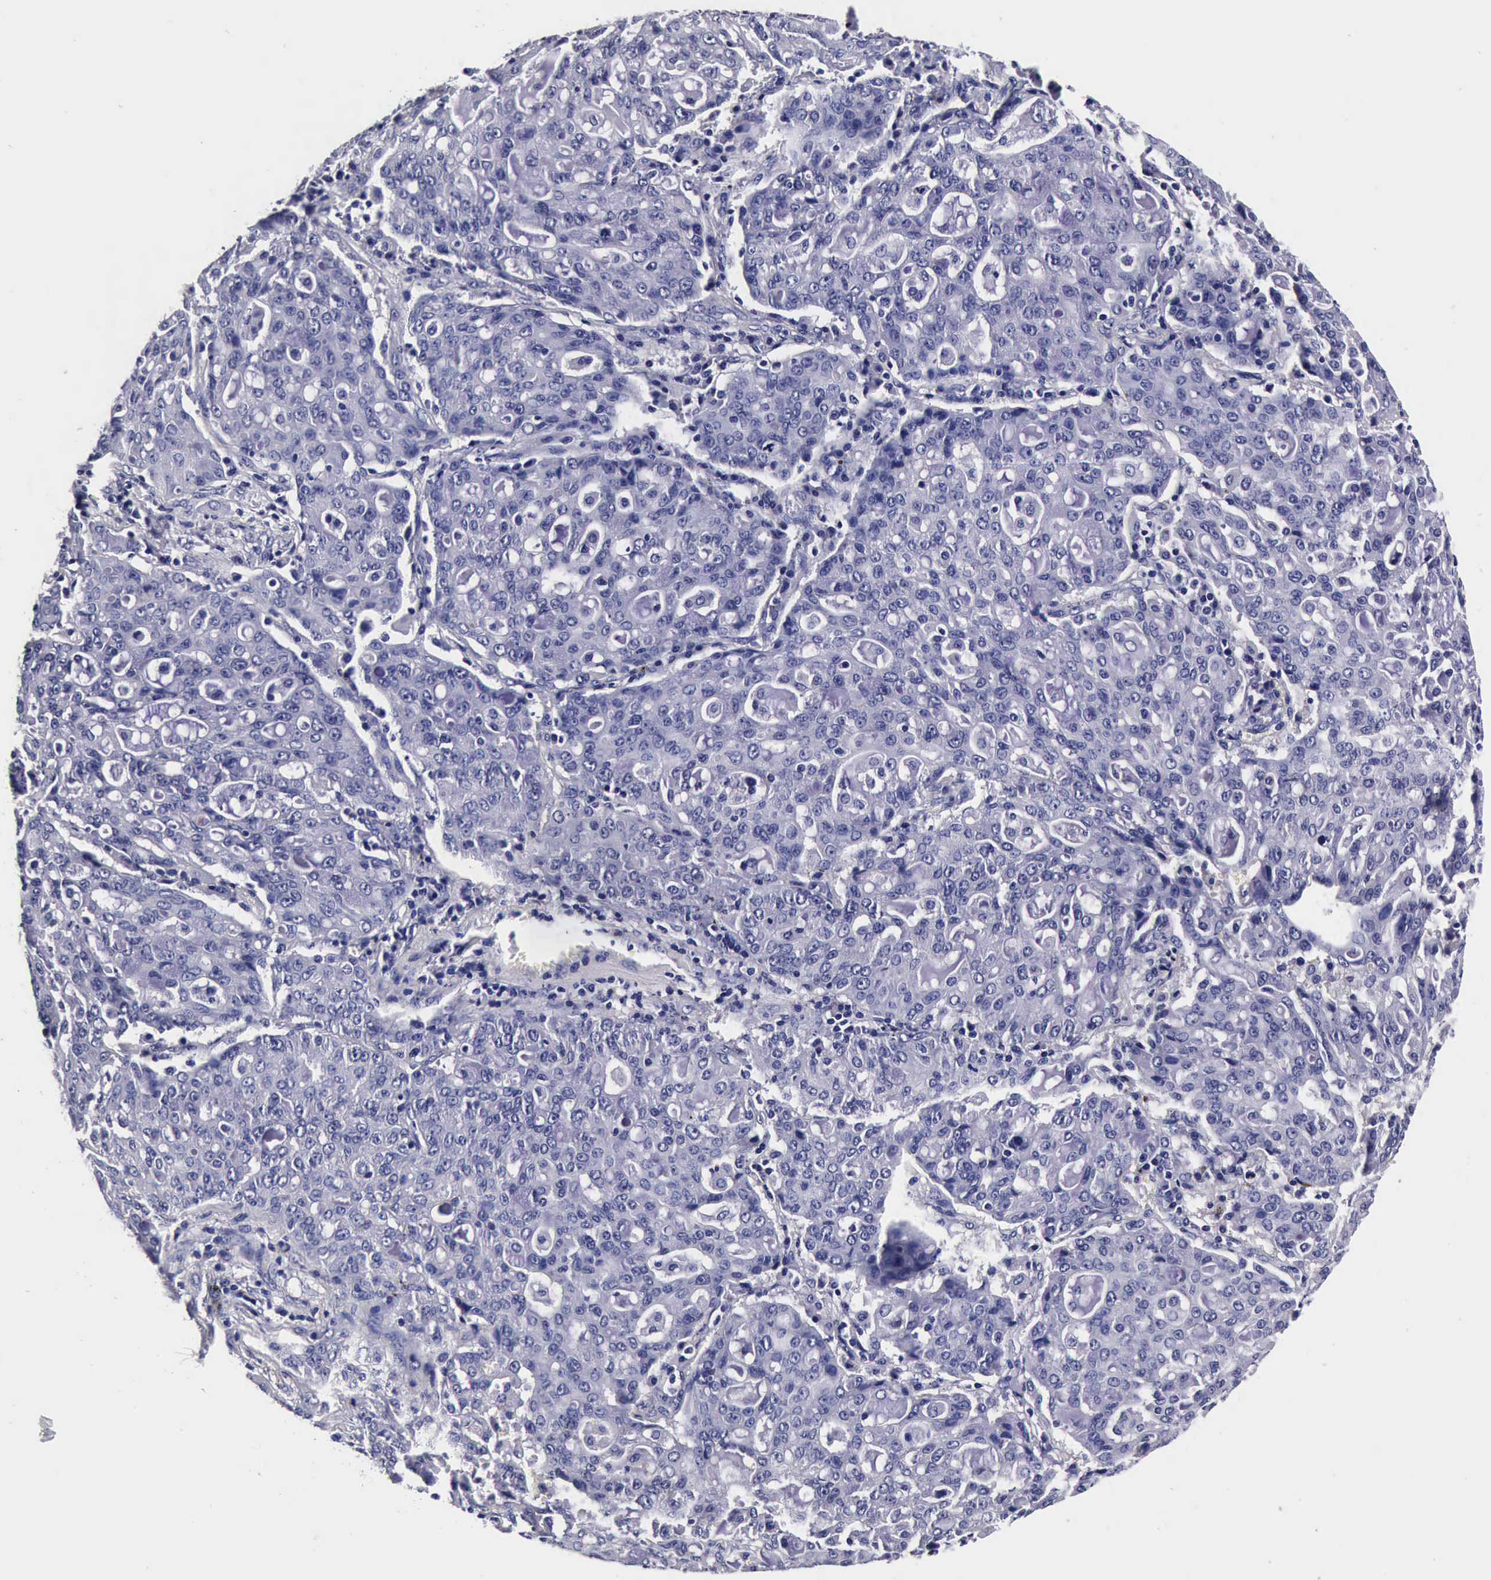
{"staining": {"intensity": "negative", "quantity": "none", "location": "none"}, "tissue": "lung cancer", "cell_type": "Tumor cells", "image_type": "cancer", "snomed": [{"axis": "morphology", "description": "Adenocarcinoma, NOS"}, {"axis": "topography", "description": "Lung"}], "caption": "There is no significant positivity in tumor cells of lung cancer.", "gene": "IAPP", "patient": {"sex": "female", "age": 44}}